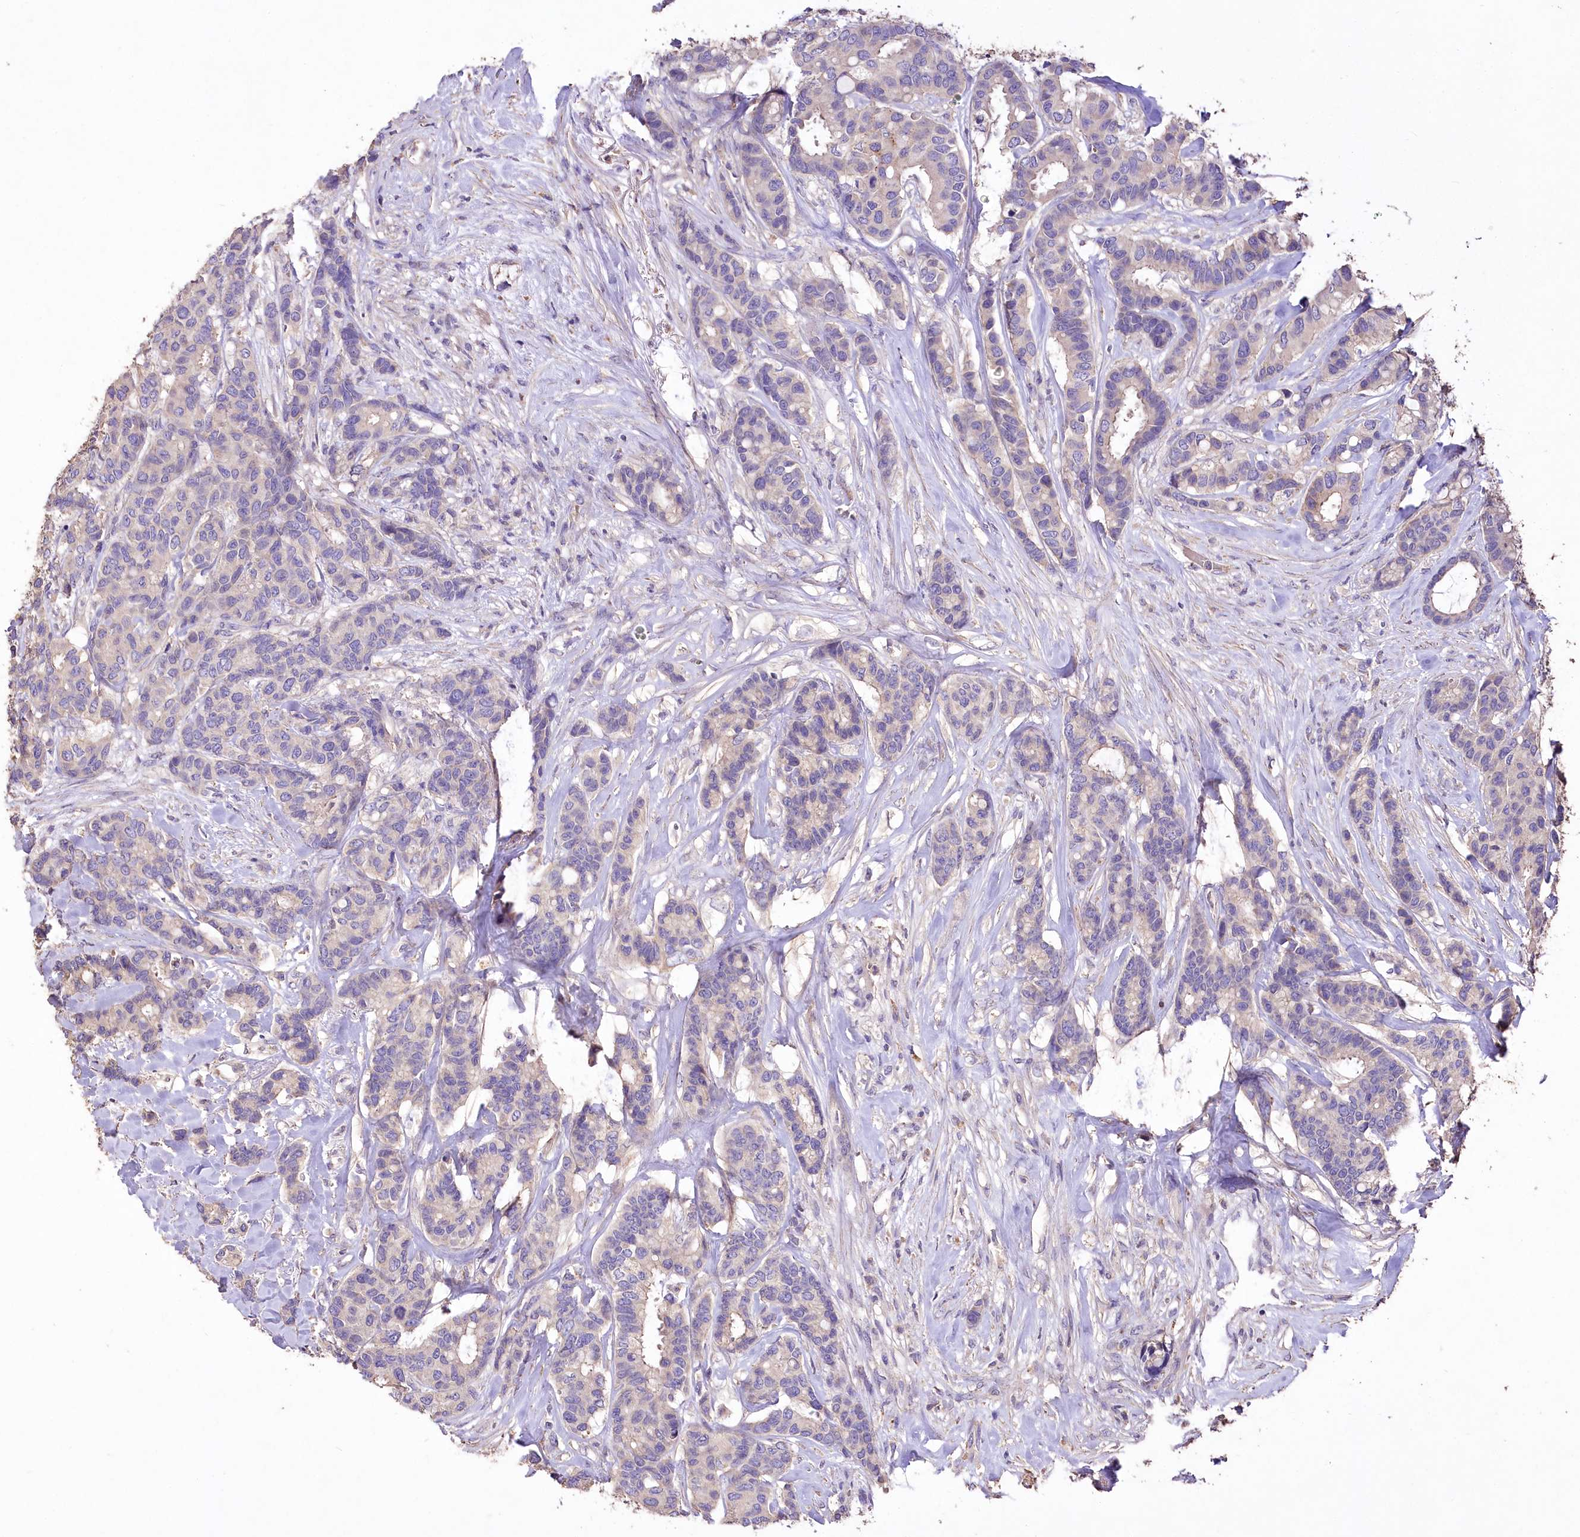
{"staining": {"intensity": "weak", "quantity": "25%-75%", "location": "cytoplasmic/membranous"}, "tissue": "breast cancer", "cell_type": "Tumor cells", "image_type": "cancer", "snomed": [{"axis": "morphology", "description": "Duct carcinoma"}, {"axis": "topography", "description": "Breast"}], "caption": "This is a photomicrograph of immunohistochemistry (IHC) staining of invasive ductal carcinoma (breast), which shows weak expression in the cytoplasmic/membranous of tumor cells.", "gene": "PCYOX1L", "patient": {"sex": "female", "age": 87}}